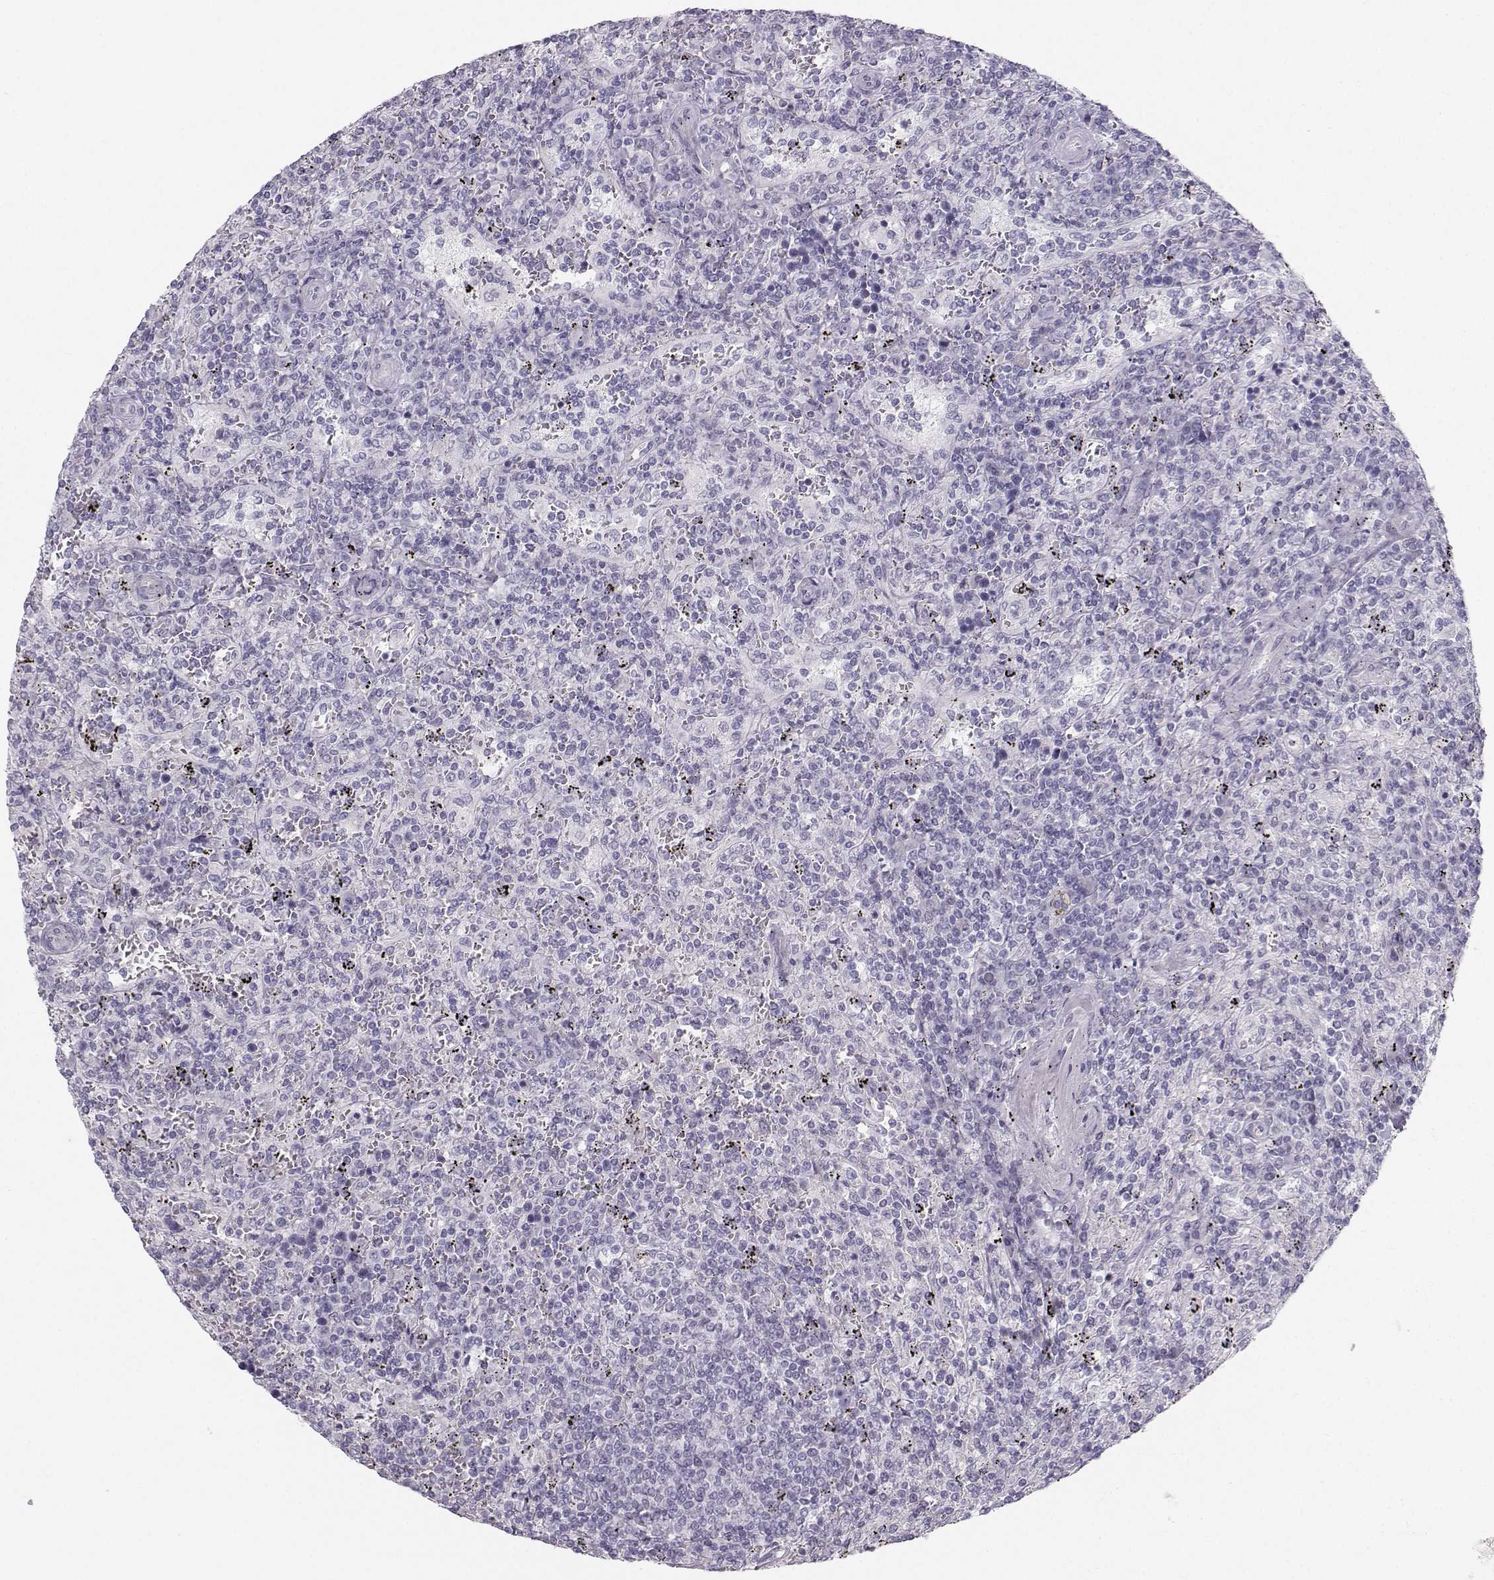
{"staining": {"intensity": "negative", "quantity": "none", "location": "none"}, "tissue": "lymphoma", "cell_type": "Tumor cells", "image_type": "cancer", "snomed": [{"axis": "morphology", "description": "Malignant lymphoma, non-Hodgkin's type, Low grade"}, {"axis": "topography", "description": "Spleen"}], "caption": "A high-resolution micrograph shows IHC staining of lymphoma, which demonstrates no significant positivity in tumor cells. (Immunohistochemistry (ihc), brightfield microscopy, high magnification).", "gene": "CASR", "patient": {"sex": "male", "age": 62}}